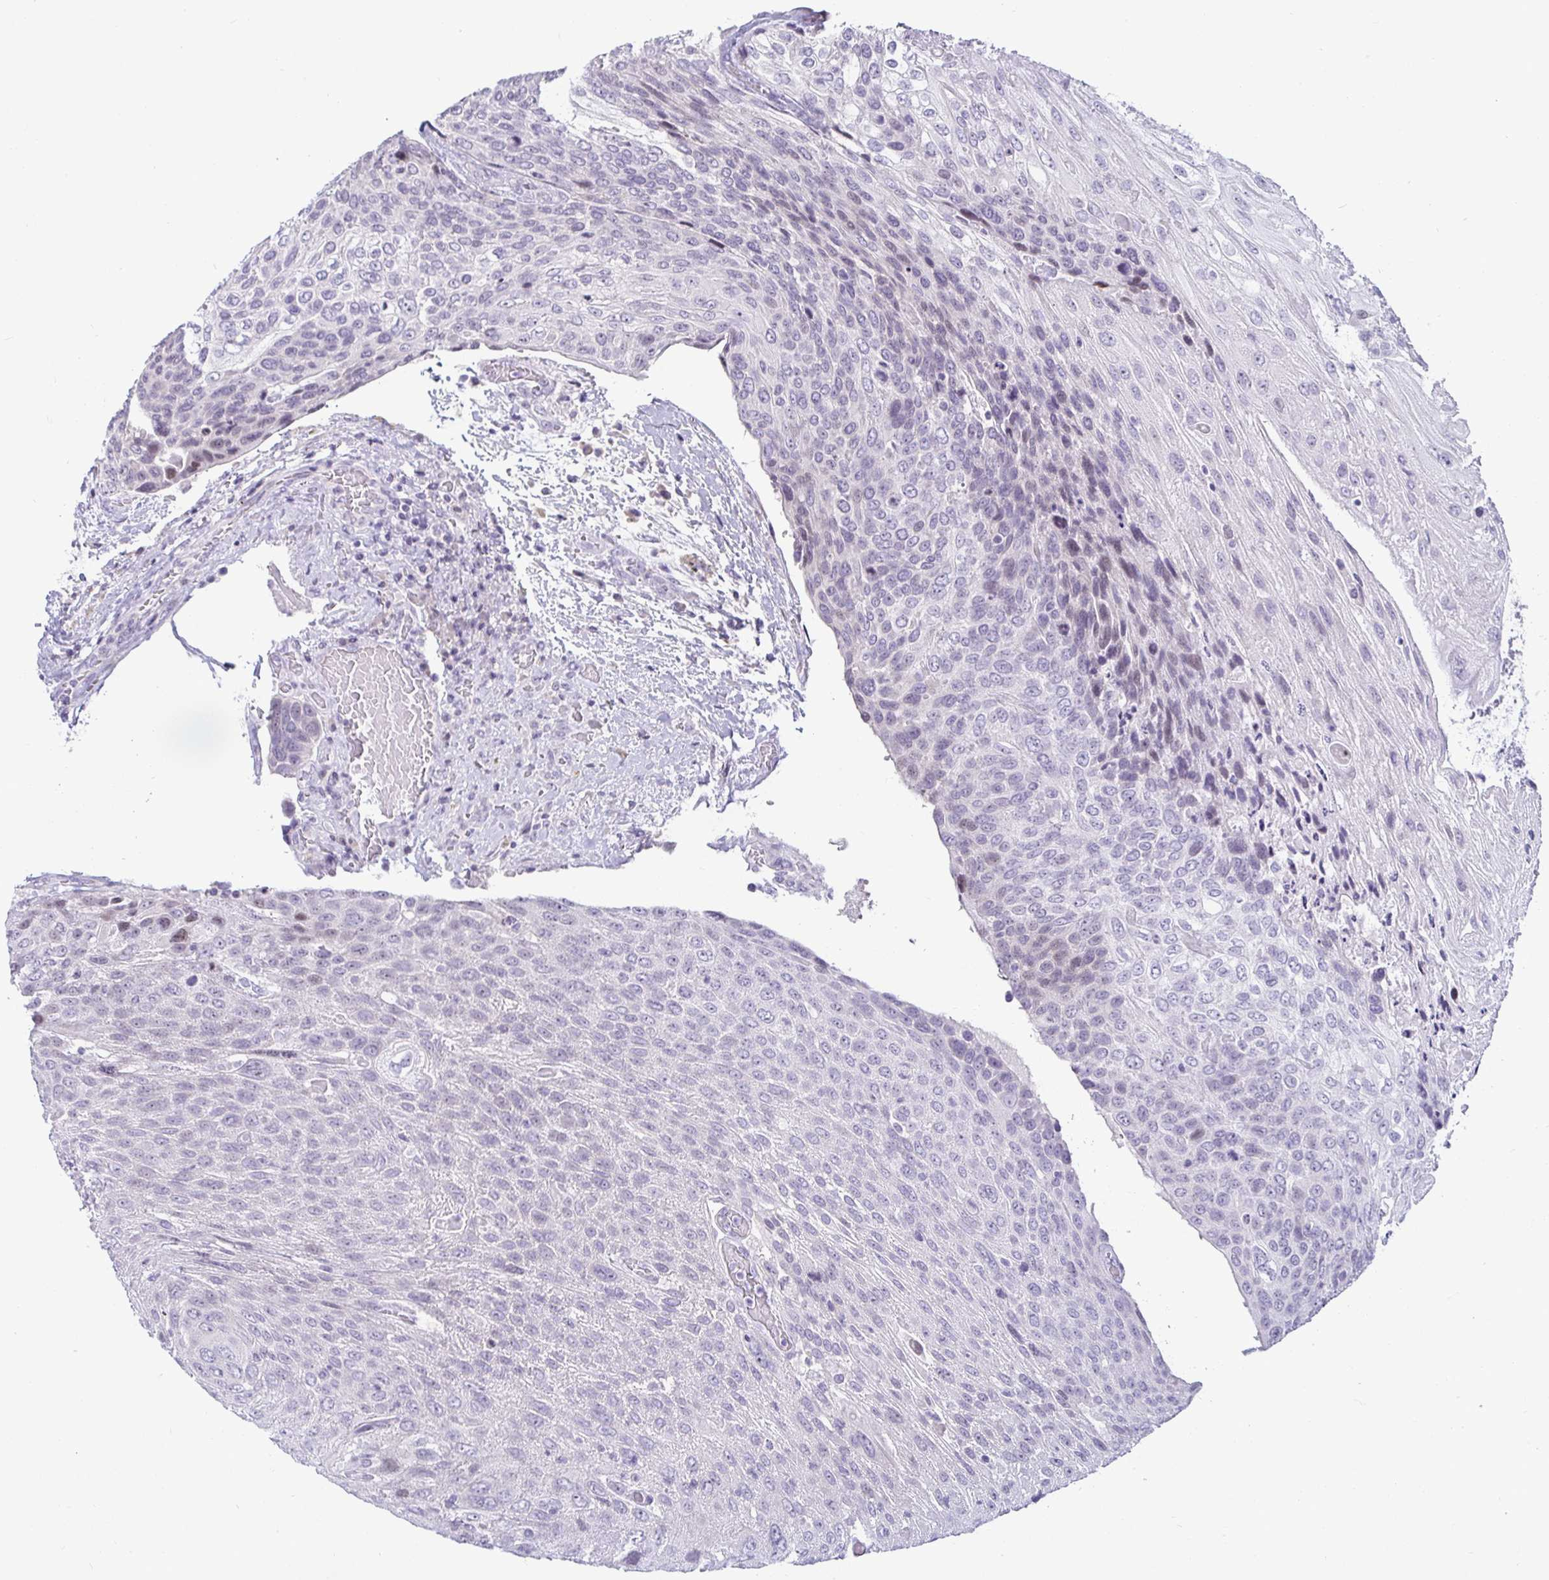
{"staining": {"intensity": "negative", "quantity": "none", "location": "none"}, "tissue": "urothelial cancer", "cell_type": "Tumor cells", "image_type": "cancer", "snomed": [{"axis": "morphology", "description": "Urothelial carcinoma, High grade"}, {"axis": "topography", "description": "Urinary bladder"}], "caption": "A high-resolution micrograph shows IHC staining of urothelial carcinoma (high-grade), which shows no significant expression in tumor cells.", "gene": "CR2", "patient": {"sex": "female", "age": 70}}